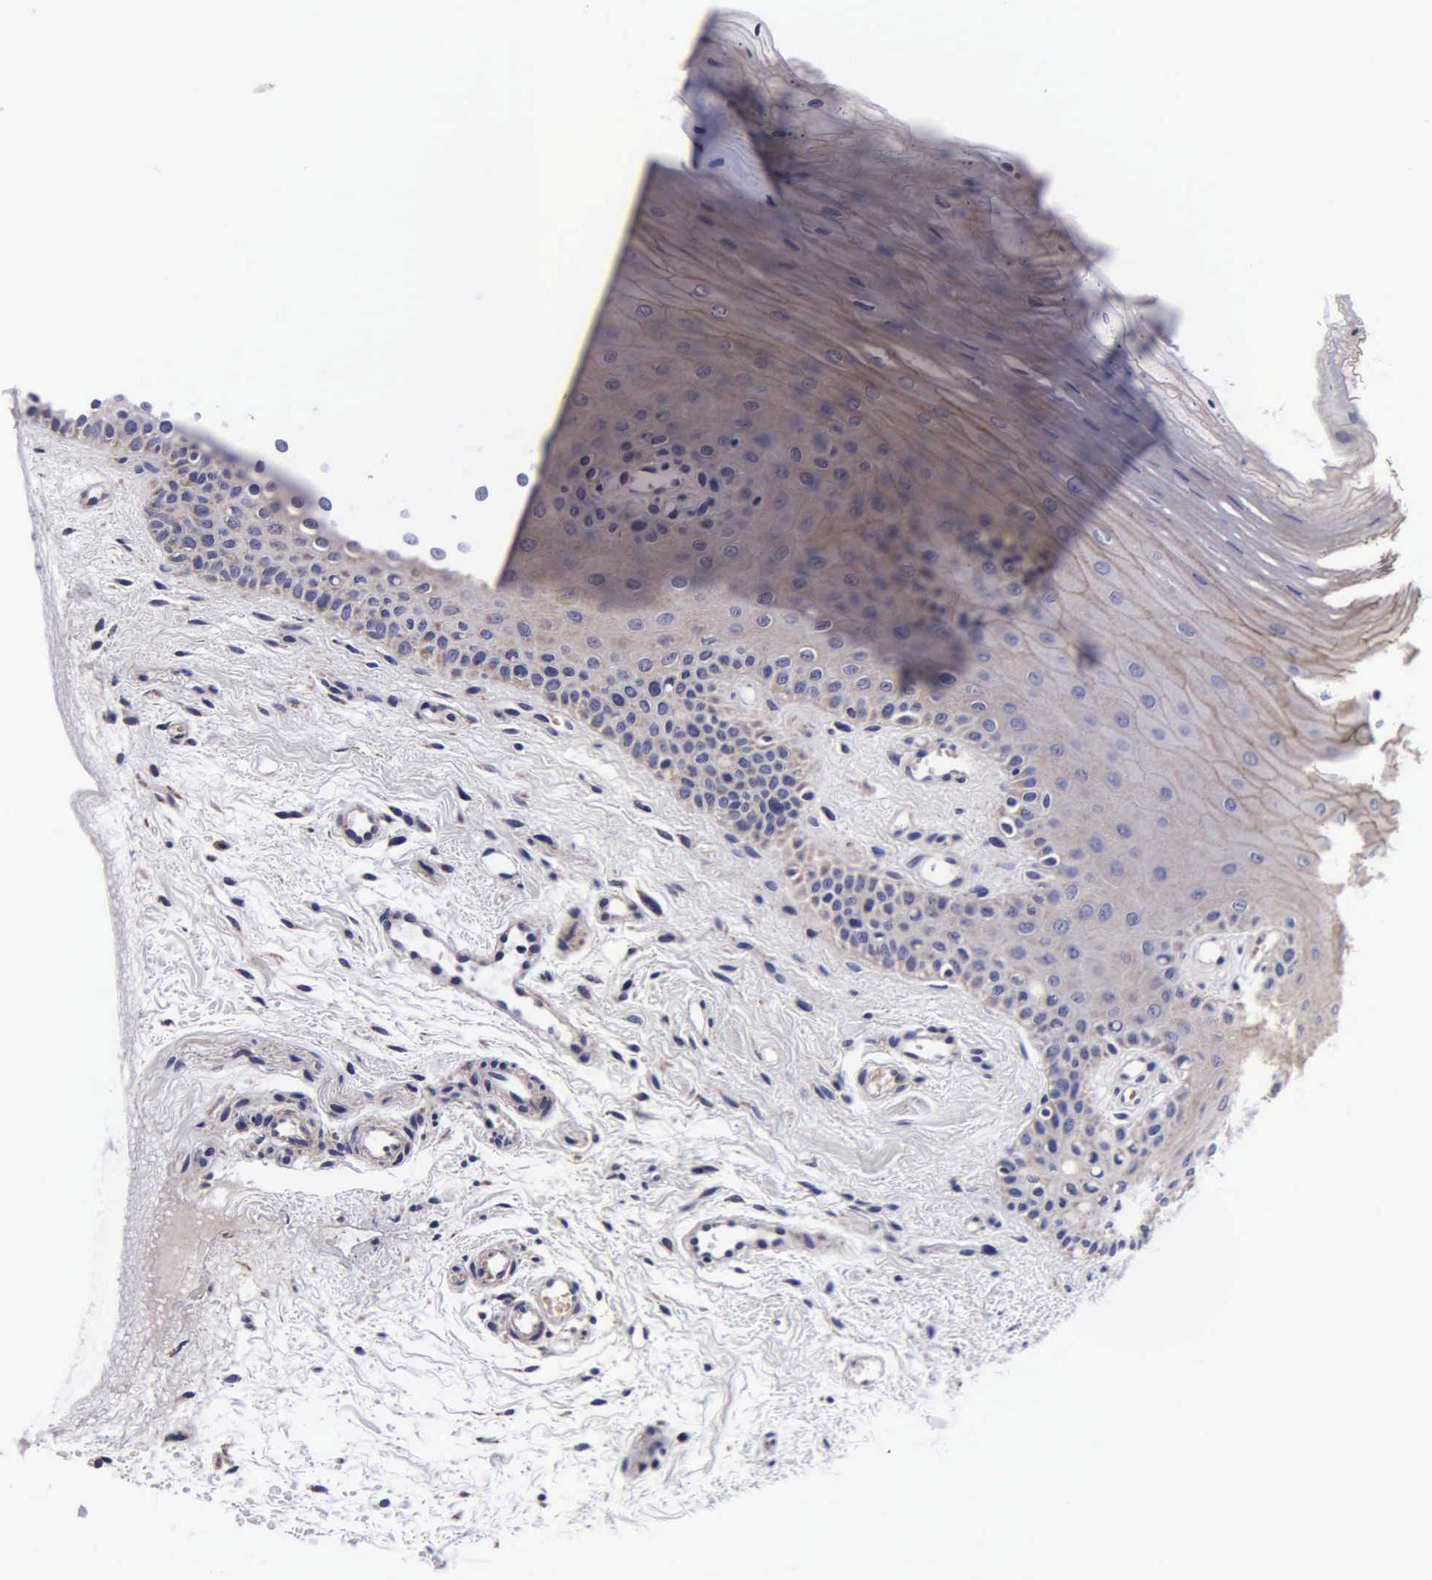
{"staining": {"intensity": "weak", "quantity": "<25%", "location": "cytoplasmic/membranous"}, "tissue": "oral mucosa", "cell_type": "Squamous epithelial cells", "image_type": "normal", "snomed": [{"axis": "morphology", "description": "Normal tissue, NOS"}, {"axis": "topography", "description": "Oral tissue"}], "caption": "The immunohistochemistry micrograph has no significant expression in squamous epithelial cells of oral mucosa.", "gene": "PSMA3", "patient": {"sex": "female", "age": 54}}